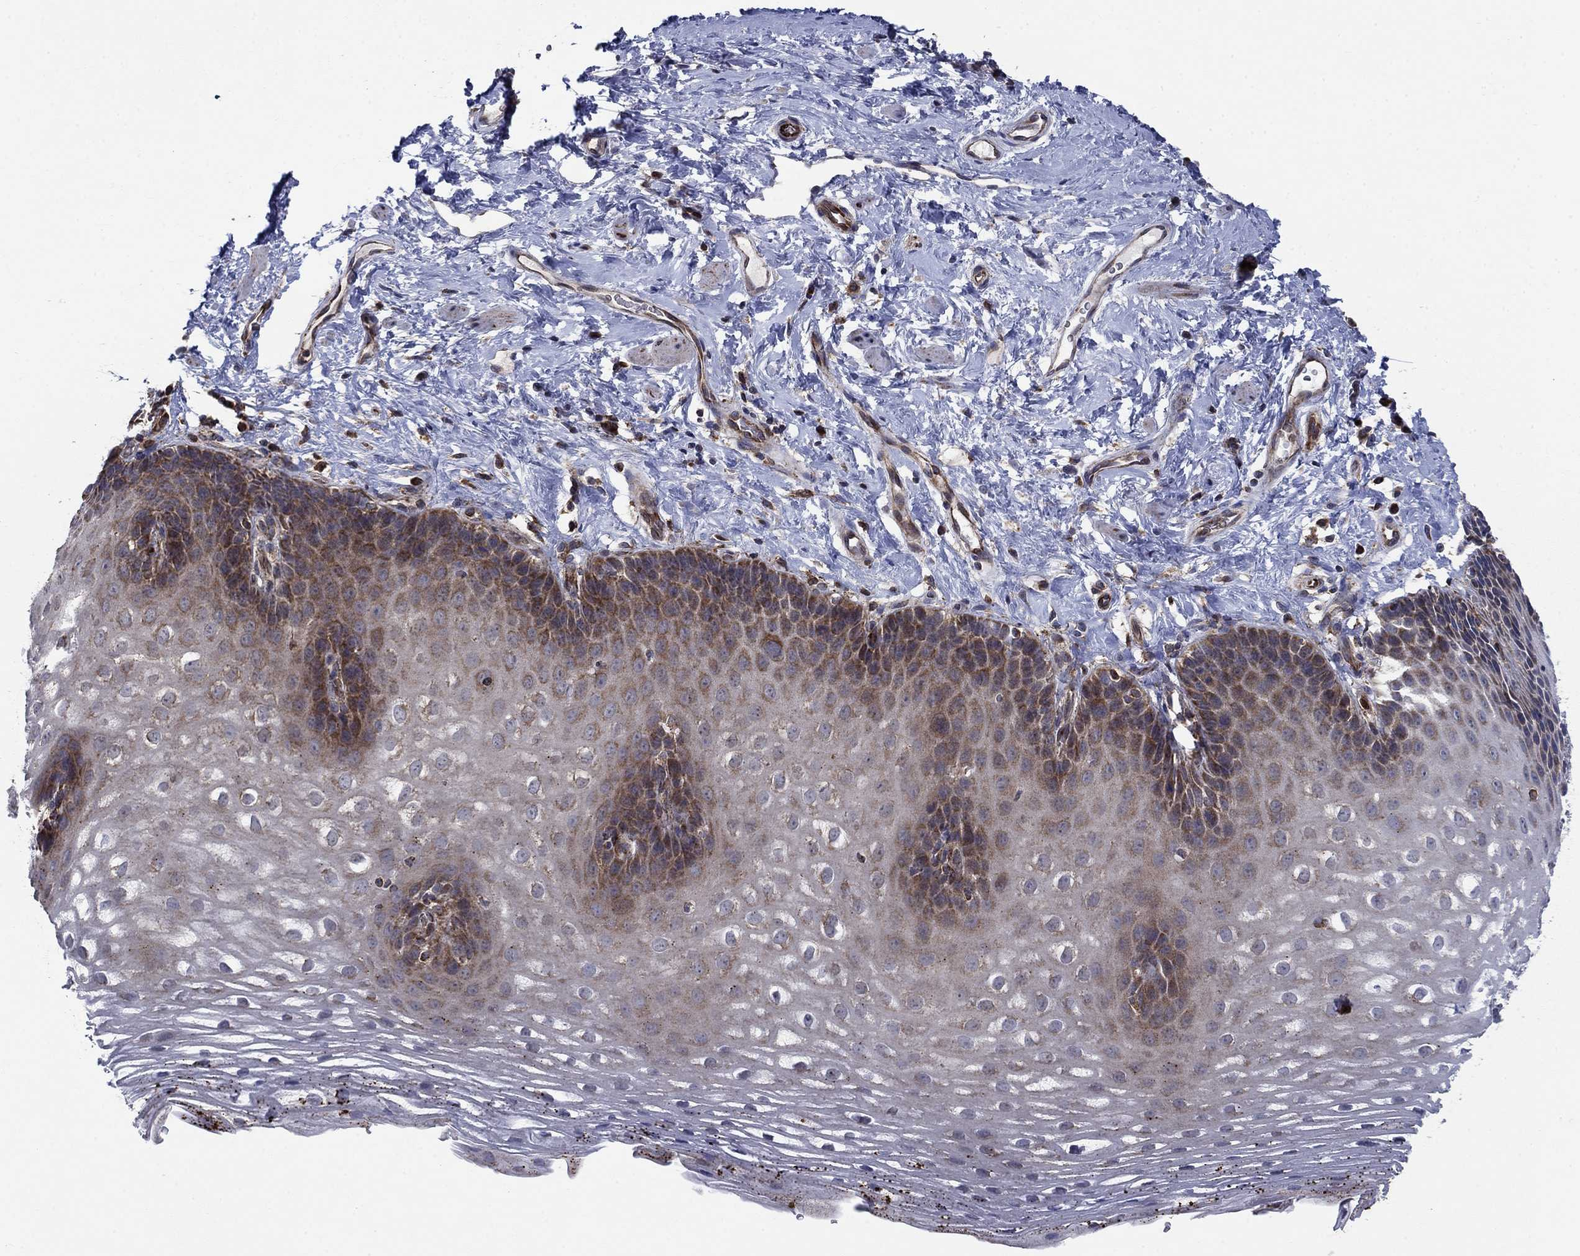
{"staining": {"intensity": "moderate", "quantity": "25%-75%", "location": "cytoplasmic/membranous"}, "tissue": "esophagus", "cell_type": "Squamous epithelial cells", "image_type": "normal", "snomed": [{"axis": "morphology", "description": "Normal tissue, NOS"}, {"axis": "topography", "description": "Esophagus"}], "caption": "Esophagus stained for a protein (brown) demonstrates moderate cytoplasmic/membranous positive expression in about 25%-75% of squamous epithelial cells.", "gene": "RNF19B", "patient": {"sex": "male", "age": 64}}